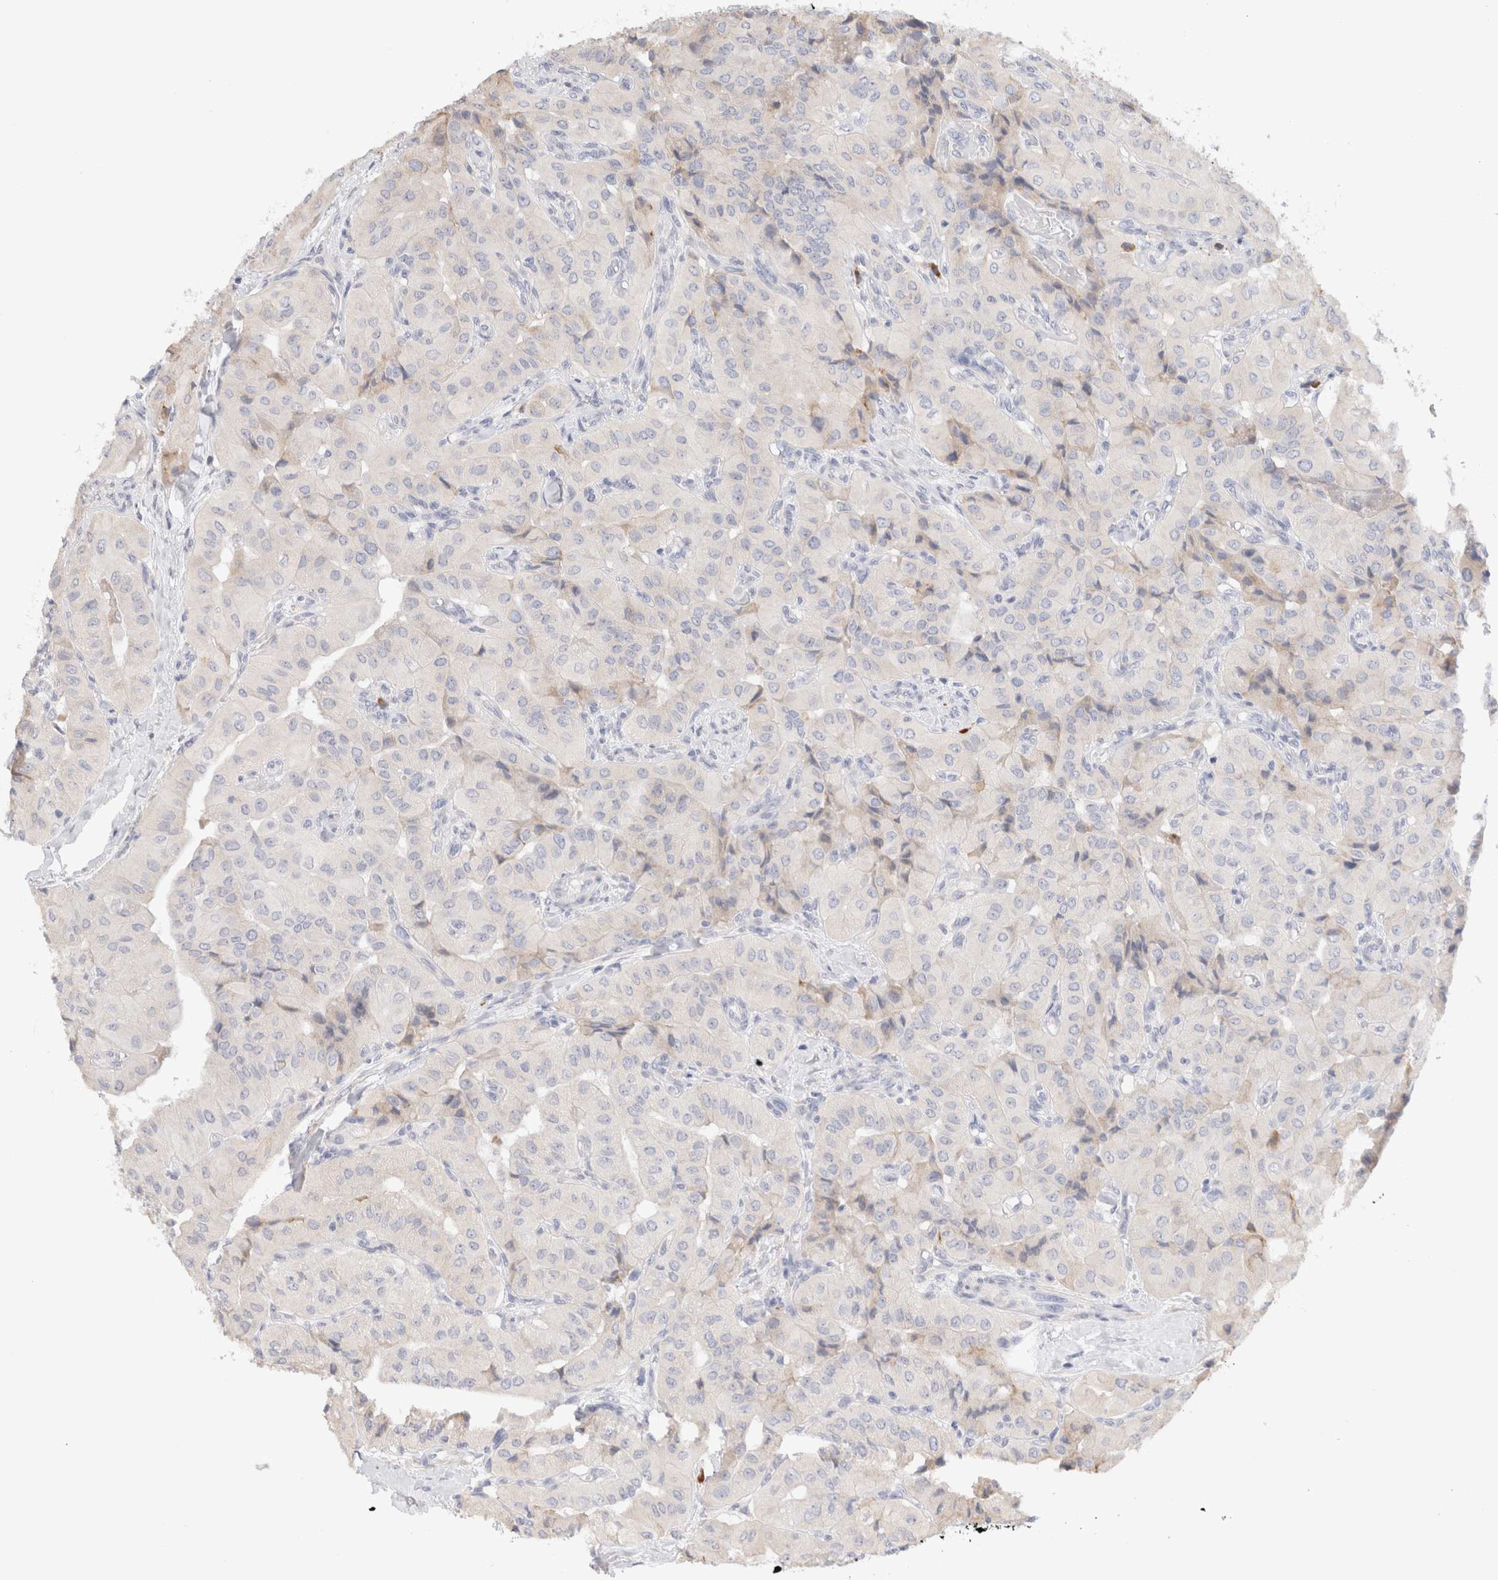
{"staining": {"intensity": "negative", "quantity": "none", "location": "none"}, "tissue": "thyroid cancer", "cell_type": "Tumor cells", "image_type": "cancer", "snomed": [{"axis": "morphology", "description": "Papillary adenocarcinoma, NOS"}, {"axis": "topography", "description": "Thyroid gland"}], "caption": "Histopathology image shows no protein expression in tumor cells of thyroid cancer tissue.", "gene": "GADD45G", "patient": {"sex": "female", "age": 59}}